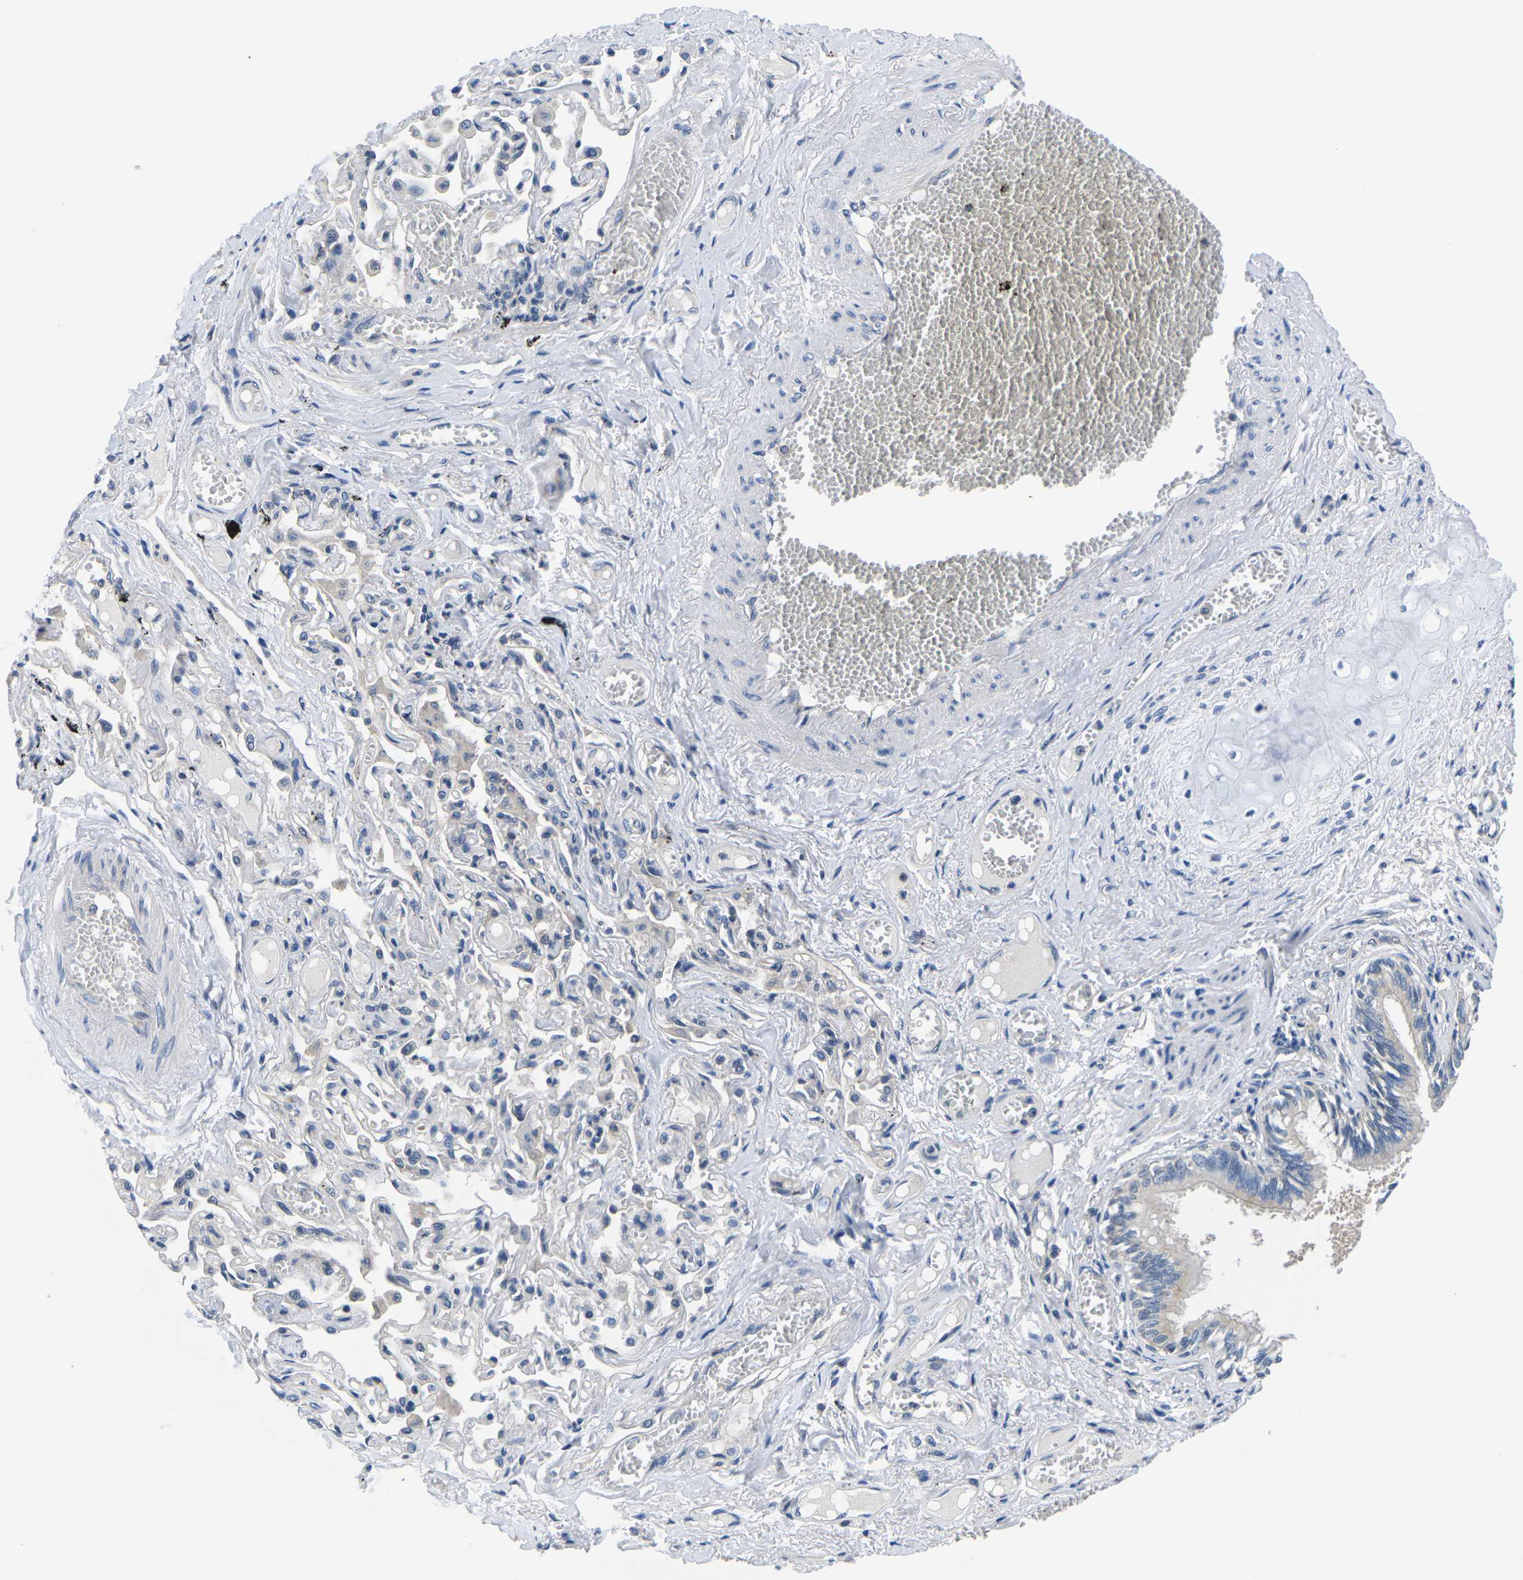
{"staining": {"intensity": "moderate", "quantity": "25%-75%", "location": "cytoplasmic/membranous"}, "tissue": "bronchus", "cell_type": "Respiratory epithelial cells", "image_type": "normal", "snomed": [{"axis": "morphology", "description": "Normal tissue, NOS"}, {"axis": "morphology", "description": "Inflammation, NOS"}, {"axis": "topography", "description": "Cartilage tissue"}, {"axis": "topography", "description": "Lung"}], "caption": "A histopathology image showing moderate cytoplasmic/membranous positivity in about 25%-75% of respiratory epithelial cells in unremarkable bronchus, as visualized by brown immunohistochemical staining.", "gene": "GSK3B", "patient": {"sex": "male", "age": 71}}